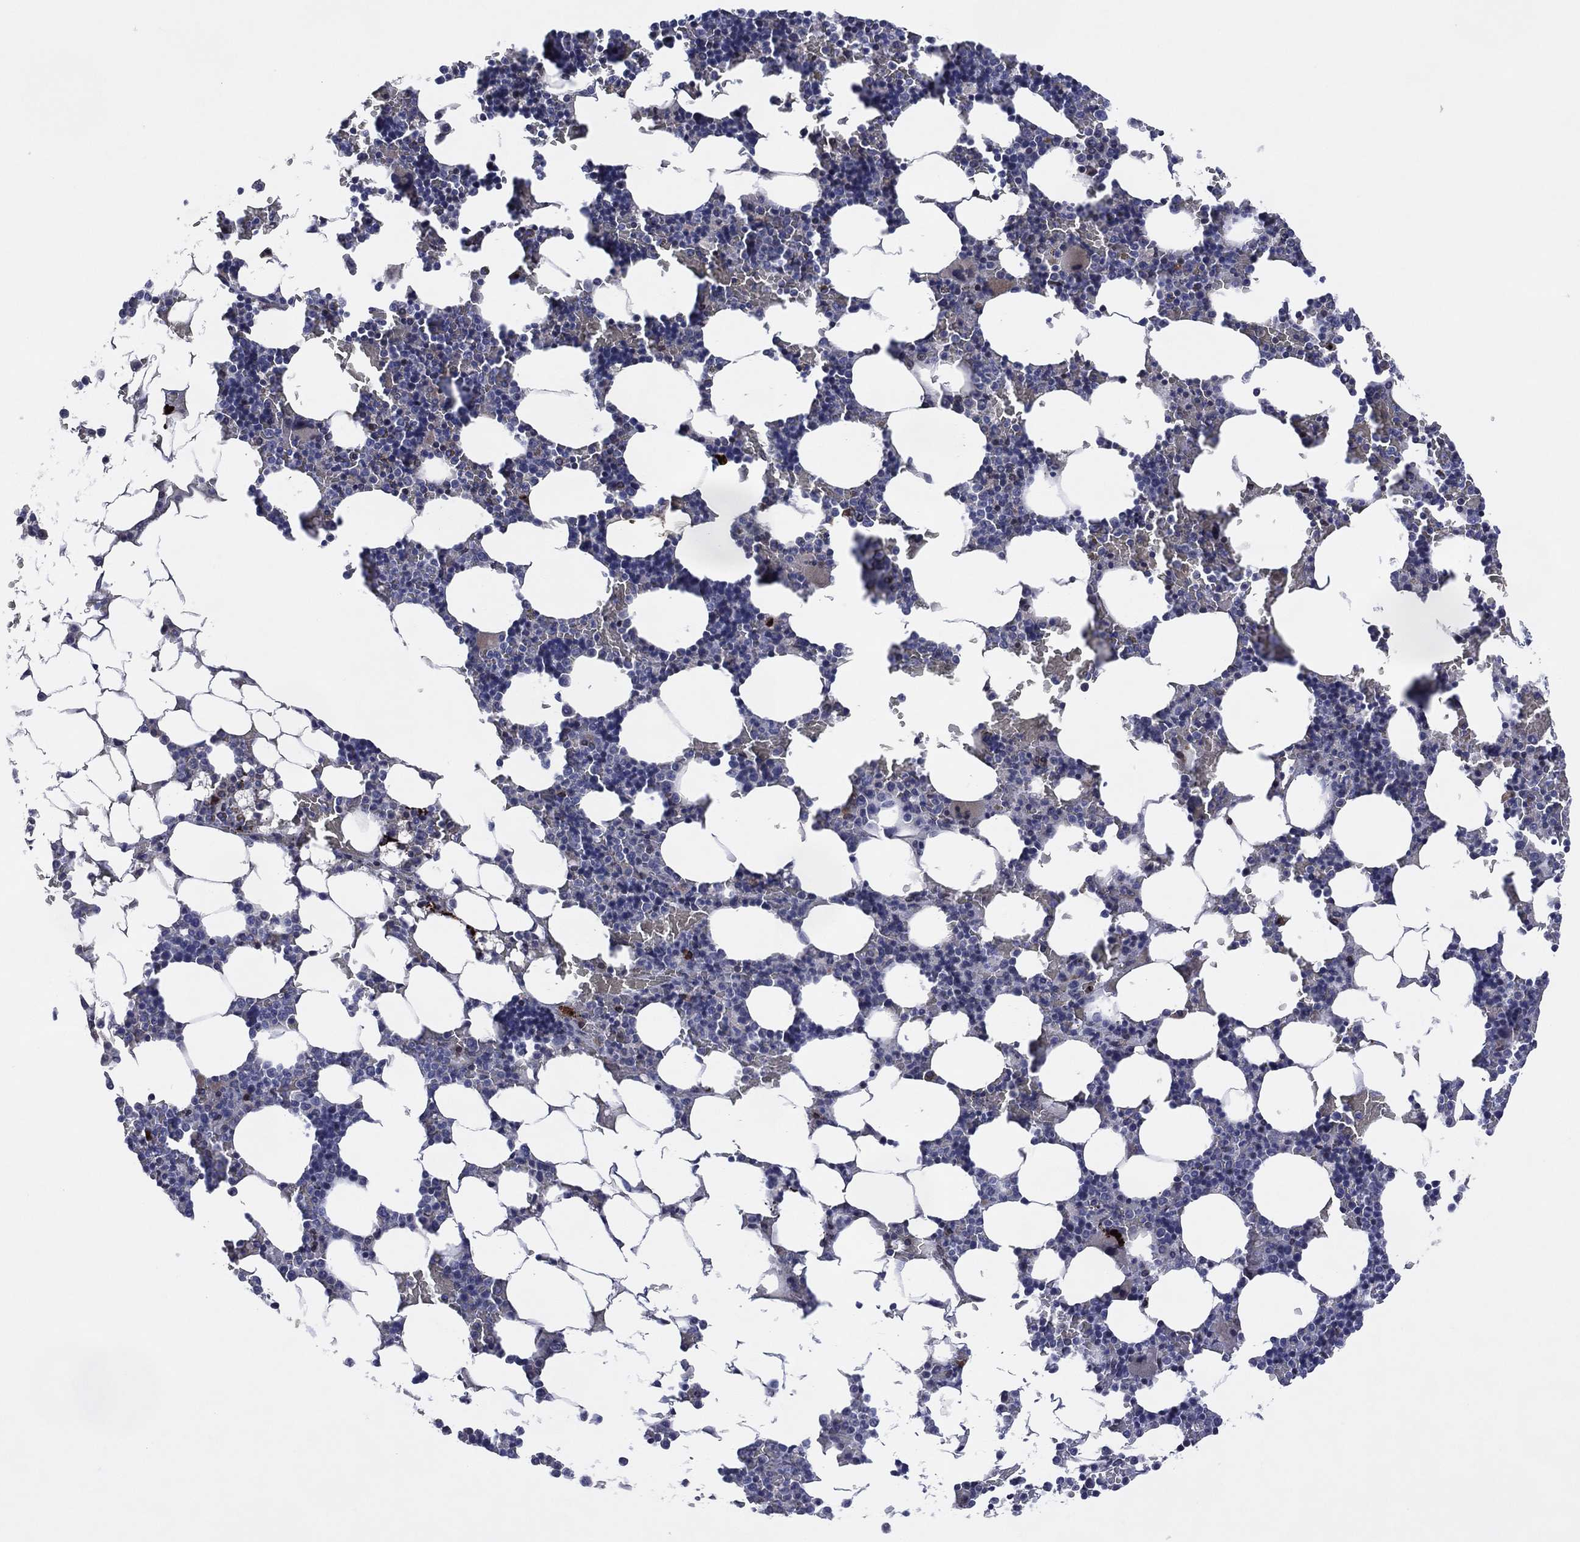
{"staining": {"intensity": "negative", "quantity": "none", "location": "none"}, "tissue": "bone marrow", "cell_type": "Hematopoietic cells", "image_type": "normal", "snomed": [{"axis": "morphology", "description": "Normal tissue, NOS"}, {"axis": "topography", "description": "Bone marrow"}], "caption": "A high-resolution photomicrograph shows IHC staining of unremarkable bone marrow, which exhibits no significant expression in hematopoietic cells.", "gene": "USP26", "patient": {"sex": "male", "age": 51}}